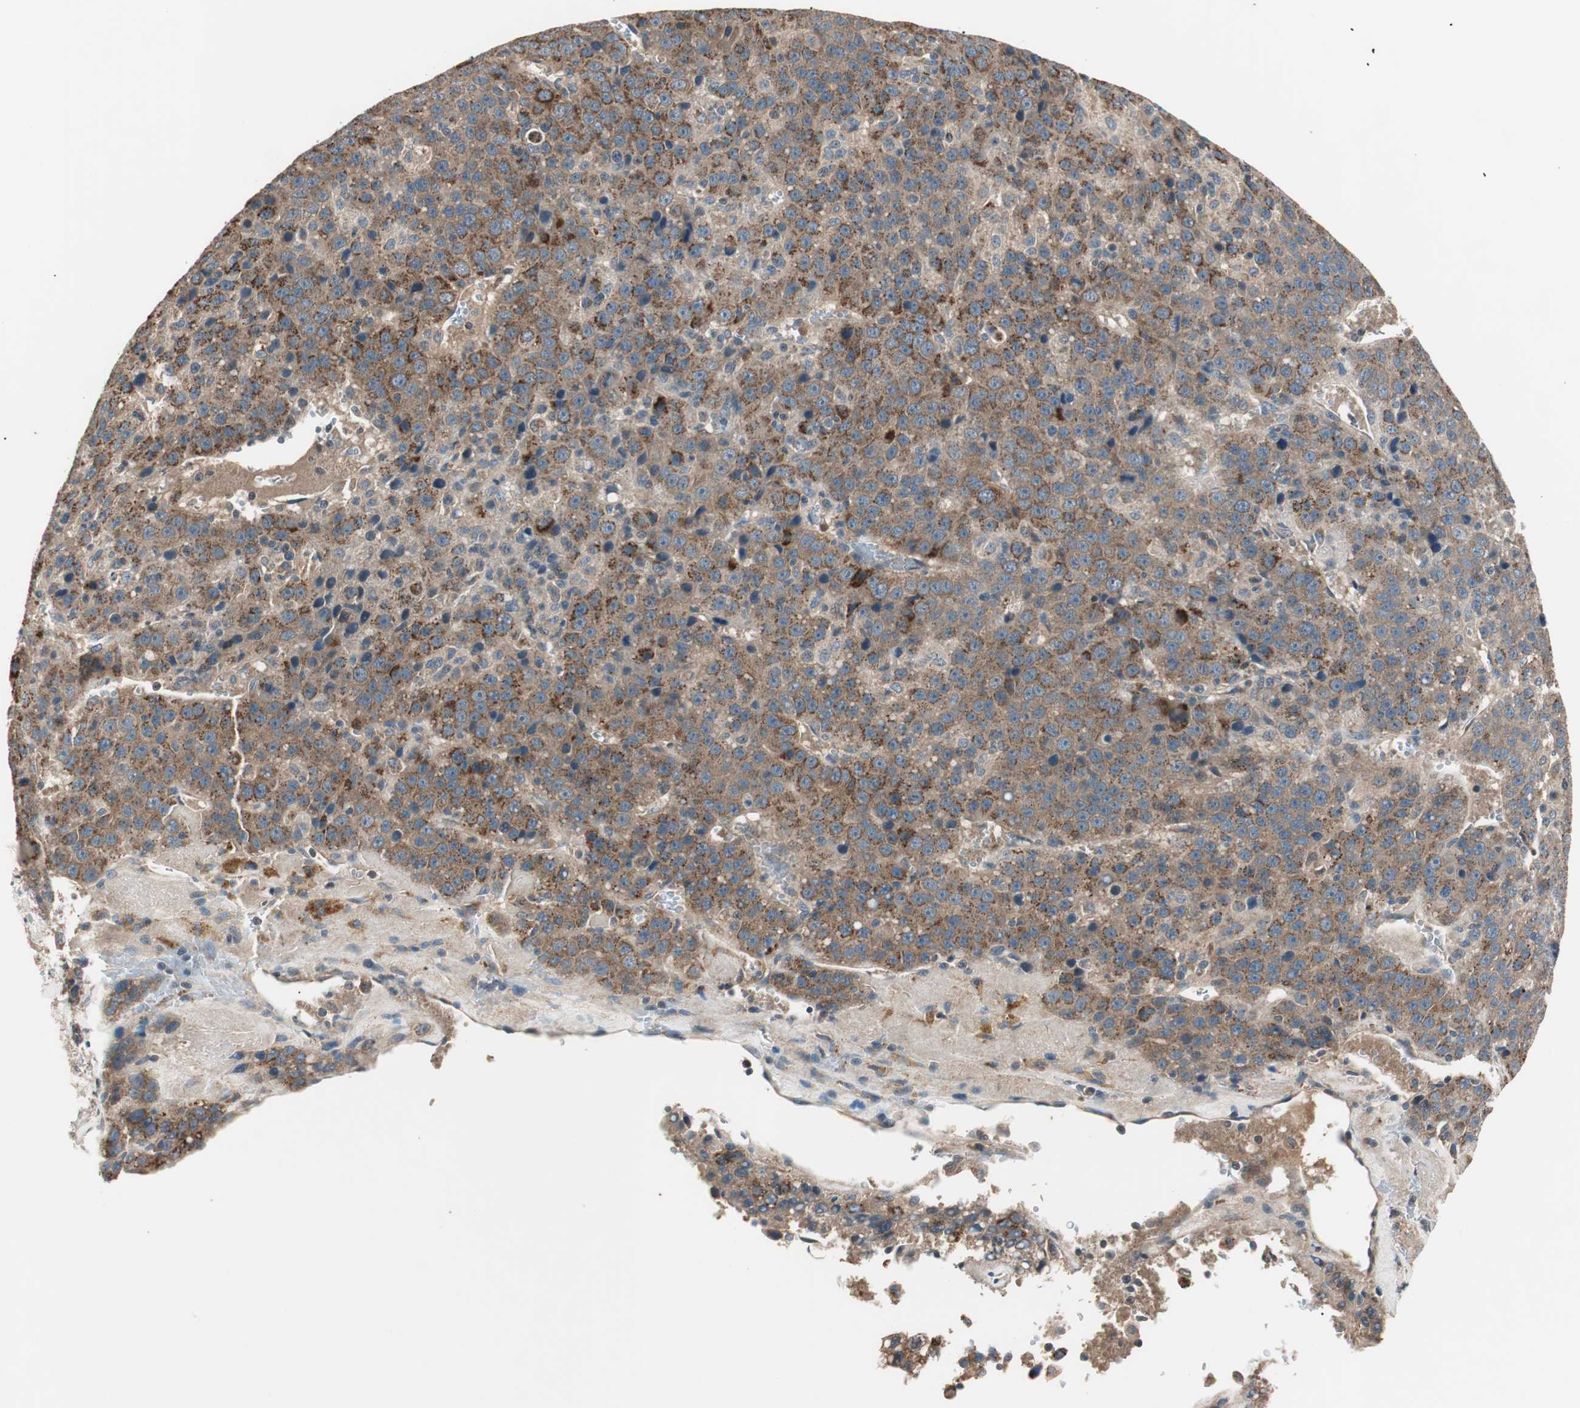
{"staining": {"intensity": "strong", "quantity": "25%-75%", "location": "cytoplasmic/membranous"}, "tissue": "liver cancer", "cell_type": "Tumor cells", "image_type": "cancer", "snomed": [{"axis": "morphology", "description": "Carcinoma, Hepatocellular, NOS"}, {"axis": "topography", "description": "Liver"}], "caption": "Brown immunohistochemical staining in human liver cancer displays strong cytoplasmic/membranous staining in approximately 25%-75% of tumor cells. (IHC, brightfield microscopy, high magnification).", "gene": "HPN", "patient": {"sex": "female", "age": 53}}